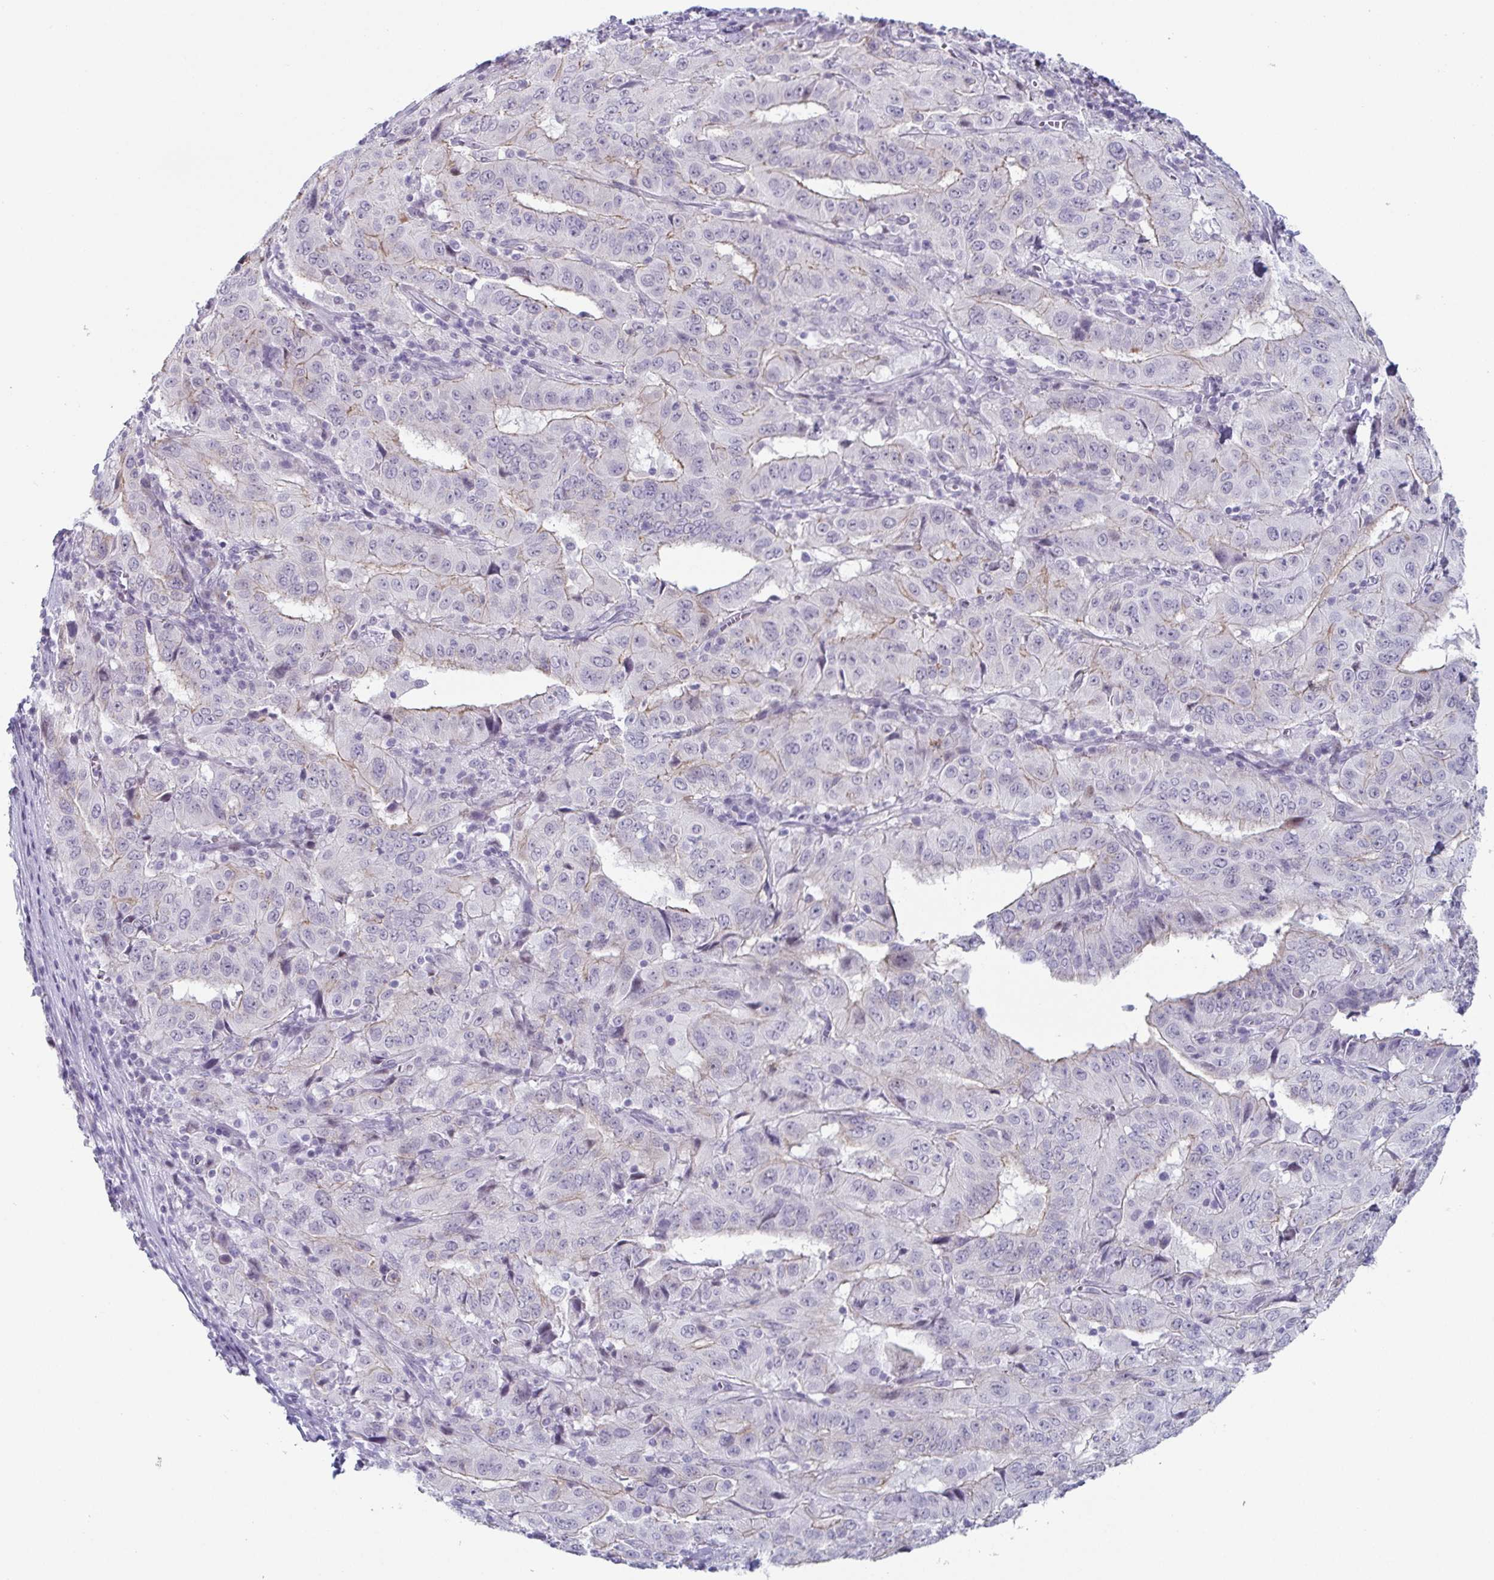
{"staining": {"intensity": "weak", "quantity": "<25%", "location": "cytoplasmic/membranous"}, "tissue": "pancreatic cancer", "cell_type": "Tumor cells", "image_type": "cancer", "snomed": [{"axis": "morphology", "description": "Adenocarcinoma, NOS"}, {"axis": "topography", "description": "Pancreas"}], "caption": "There is no significant staining in tumor cells of pancreatic cancer (adenocarcinoma).", "gene": "VSIG10L", "patient": {"sex": "male", "age": 63}}